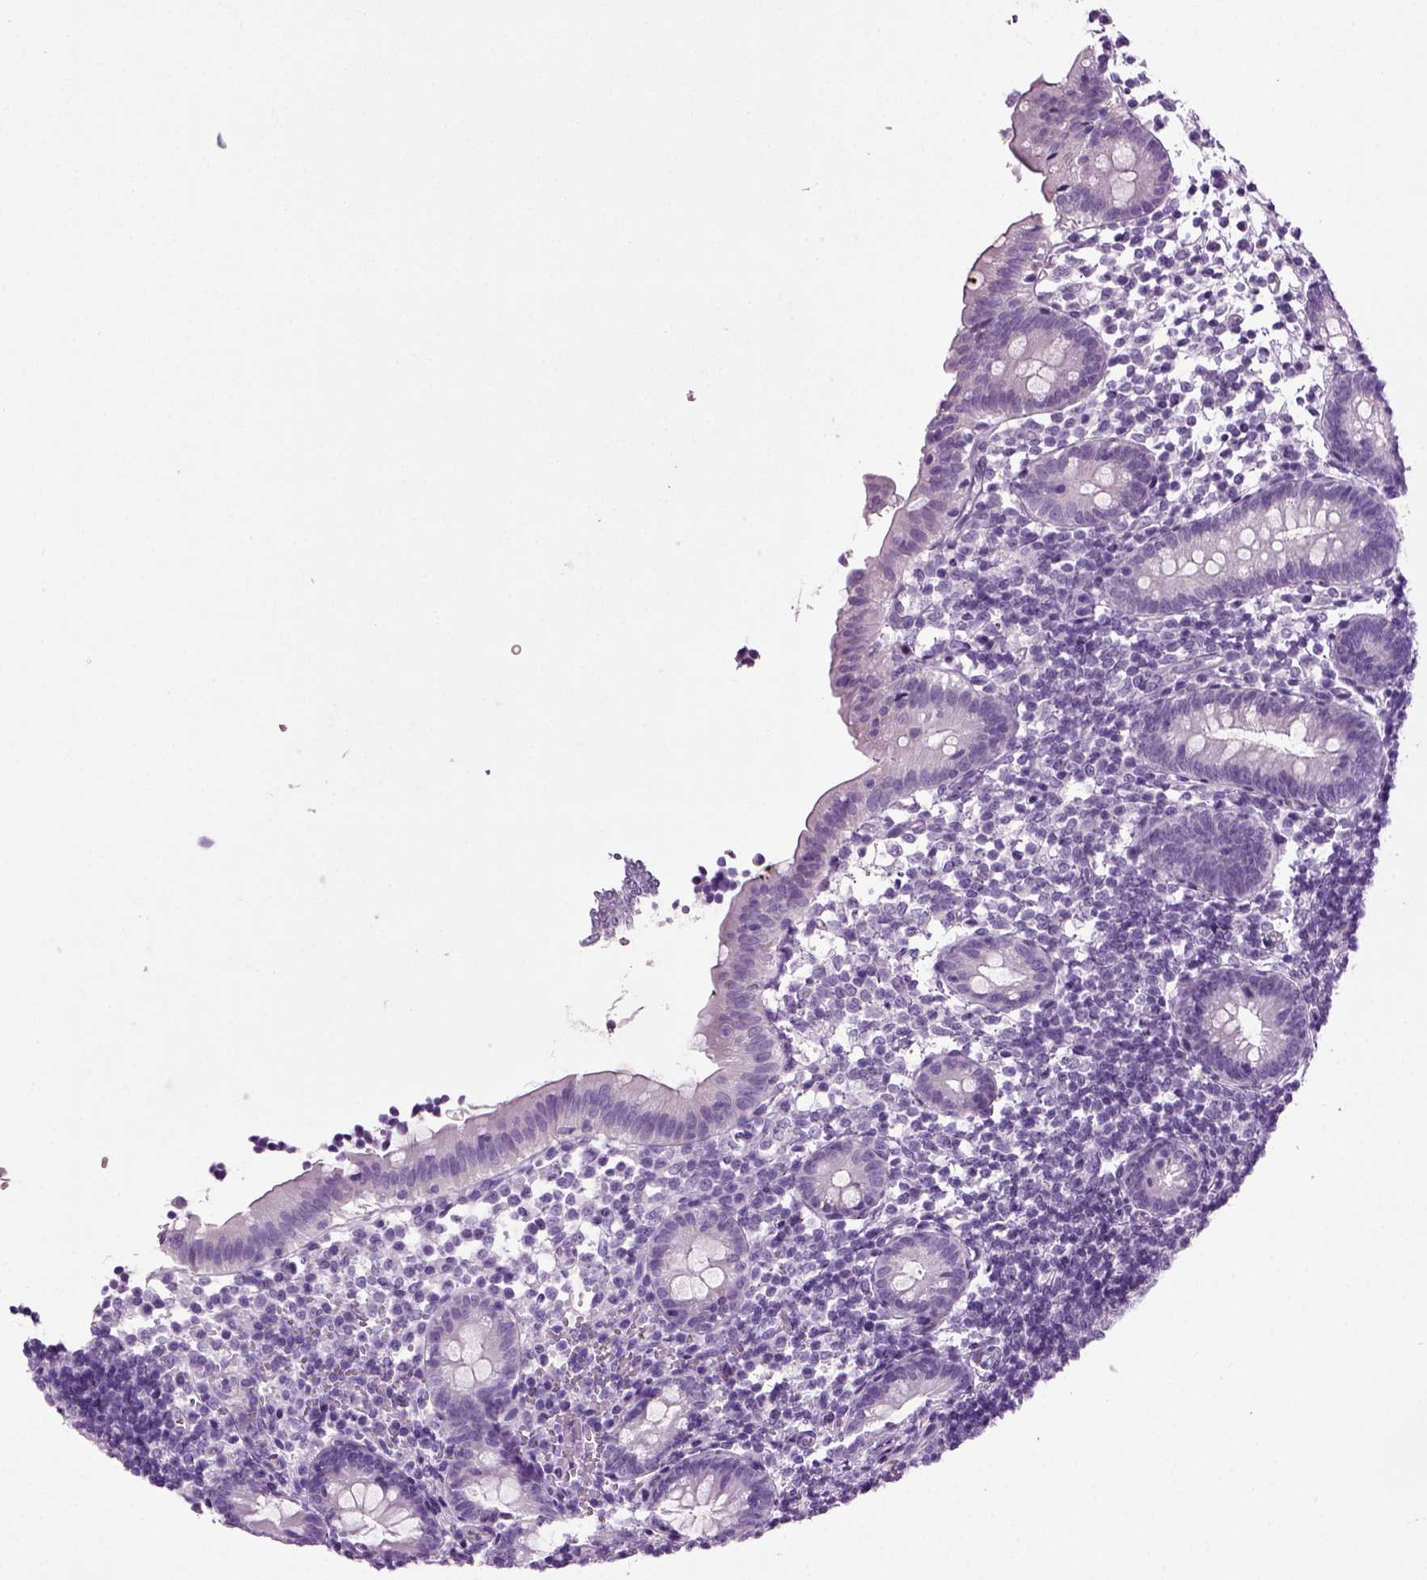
{"staining": {"intensity": "negative", "quantity": "none", "location": "none"}, "tissue": "appendix", "cell_type": "Glandular cells", "image_type": "normal", "snomed": [{"axis": "morphology", "description": "Normal tissue, NOS"}, {"axis": "topography", "description": "Appendix"}], "caption": "There is no significant positivity in glandular cells of appendix. Brightfield microscopy of IHC stained with DAB (brown) and hematoxylin (blue), captured at high magnification.", "gene": "CD109", "patient": {"sex": "female", "age": 40}}